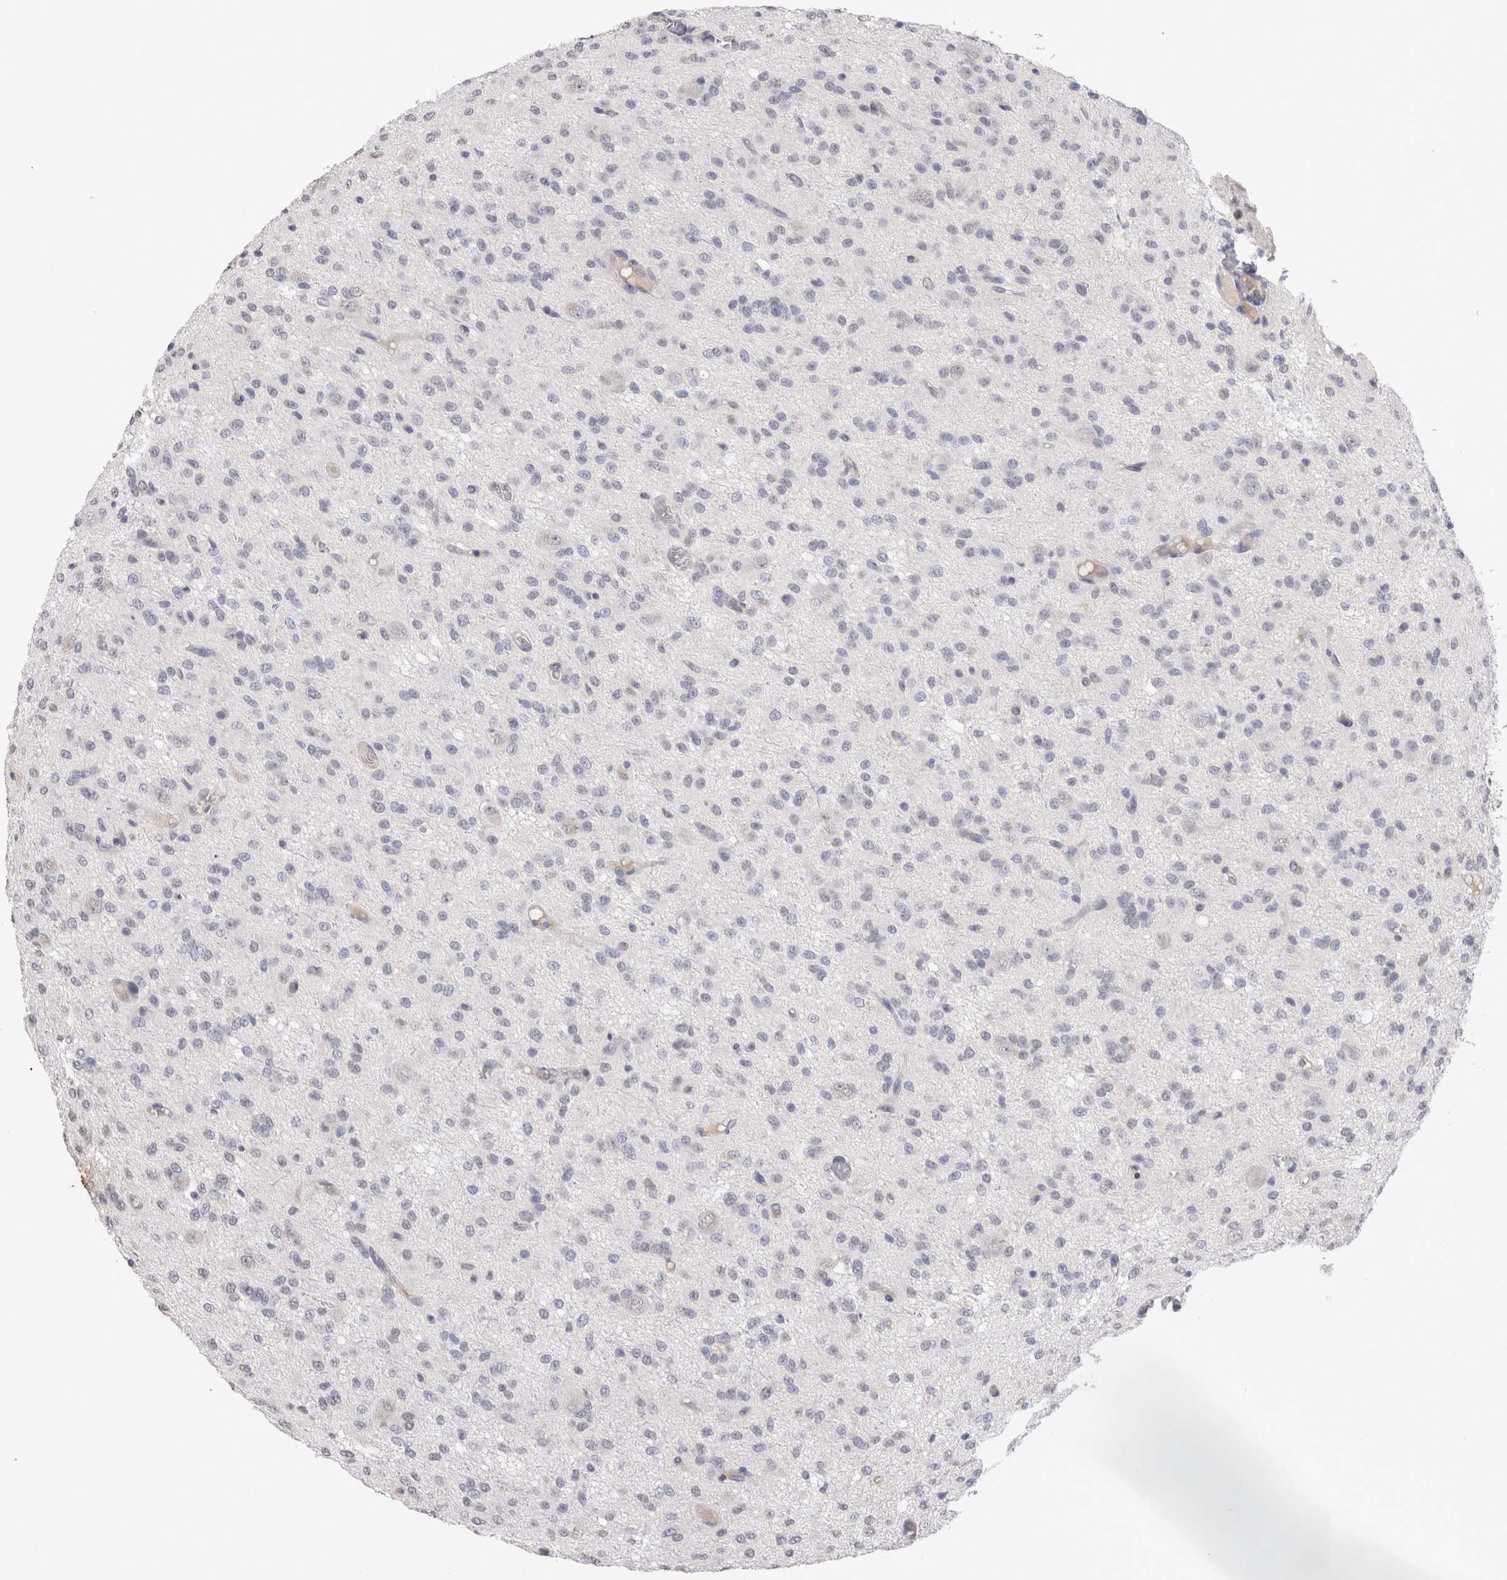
{"staining": {"intensity": "negative", "quantity": "none", "location": "none"}, "tissue": "glioma", "cell_type": "Tumor cells", "image_type": "cancer", "snomed": [{"axis": "morphology", "description": "Glioma, malignant, High grade"}, {"axis": "topography", "description": "Brain"}], "caption": "Image shows no protein expression in tumor cells of glioma tissue.", "gene": "CDH13", "patient": {"sex": "female", "age": 59}}